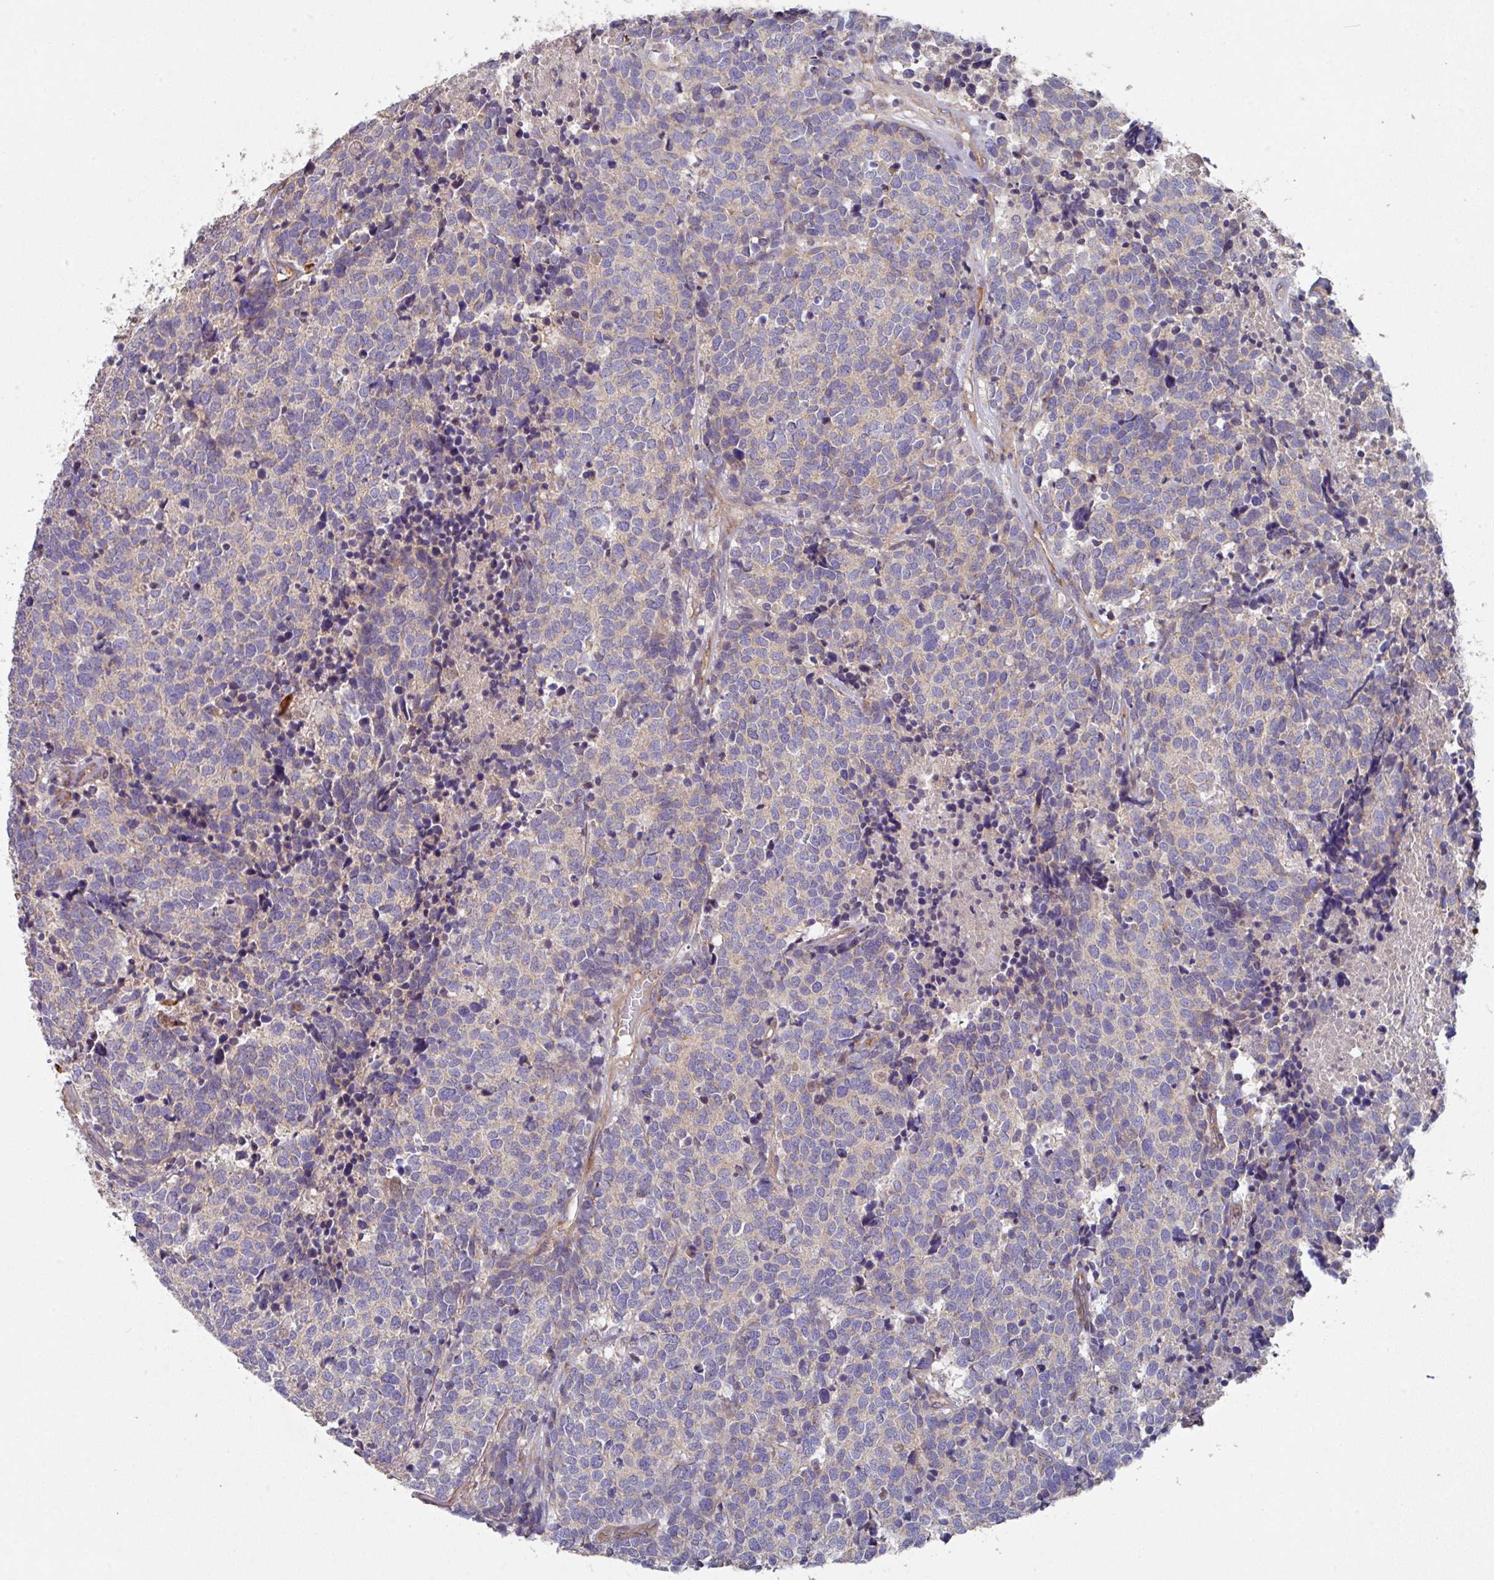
{"staining": {"intensity": "negative", "quantity": "none", "location": "none"}, "tissue": "carcinoid", "cell_type": "Tumor cells", "image_type": "cancer", "snomed": [{"axis": "morphology", "description": "Carcinoid, malignant, NOS"}, {"axis": "topography", "description": "Skin"}], "caption": "The photomicrograph reveals no staining of tumor cells in carcinoid (malignant).", "gene": "DCAF12L2", "patient": {"sex": "female", "age": 79}}